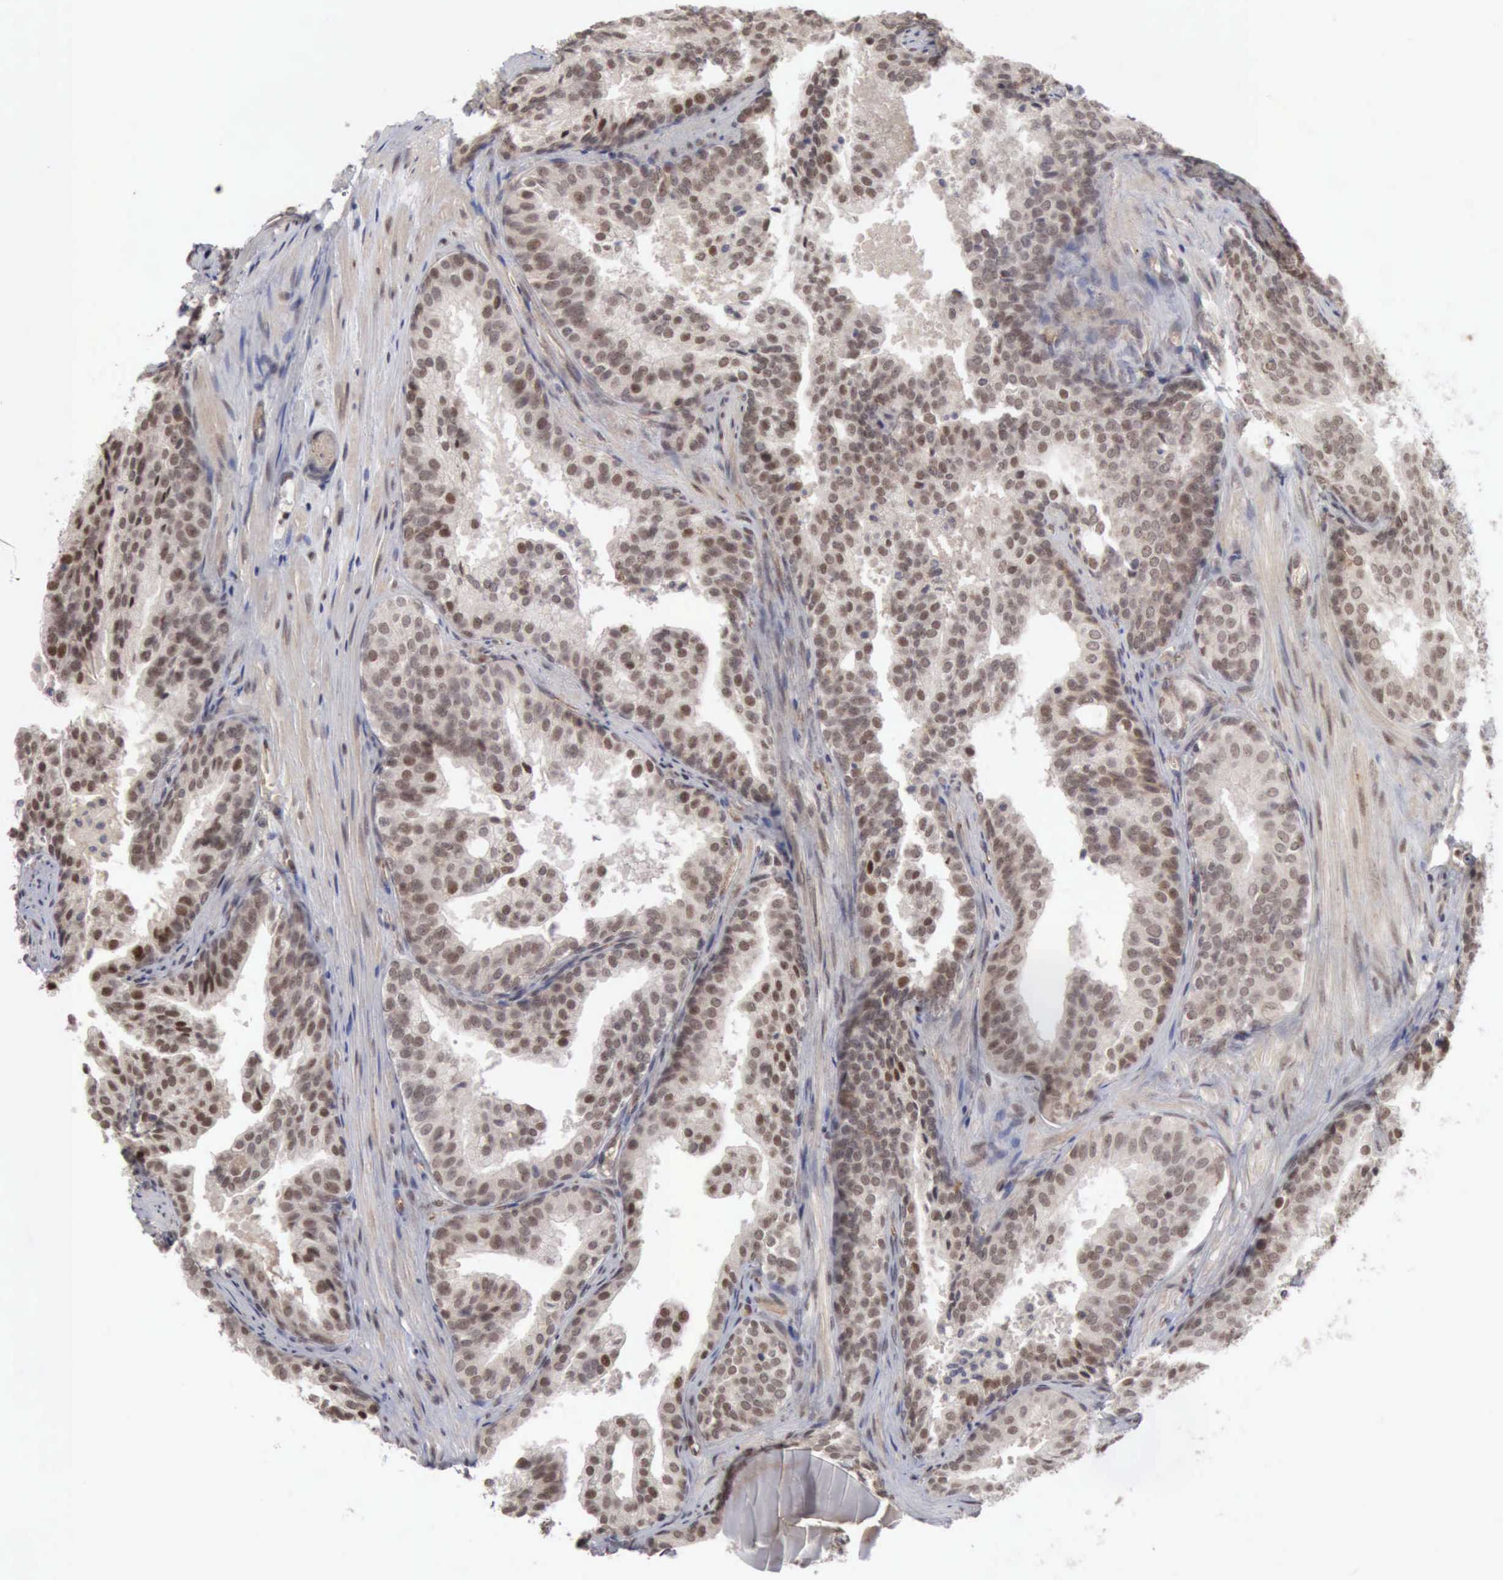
{"staining": {"intensity": "moderate", "quantity": ">75%", "location": "cytoplasmic/membranous,nuclear"}, "tissue": "prostate cancer", "cell_type": "Tumor cells", "image_type": "cancer", "snomed": [{"axis": "morphology", "description": "Adenocarcinoma, Low grade"}, {"axis": "topography", "description": "Prostate"}], "caption": "Immunohistochemistry (IHC) (DAB) staining of prostate cancer reveals moderate cytoplasmic/membranous and nuclear protein staining in approximately >75% of tumor cells.", "gene": "CDKN2A", "patient": {"sex": "male", "age": 69}}